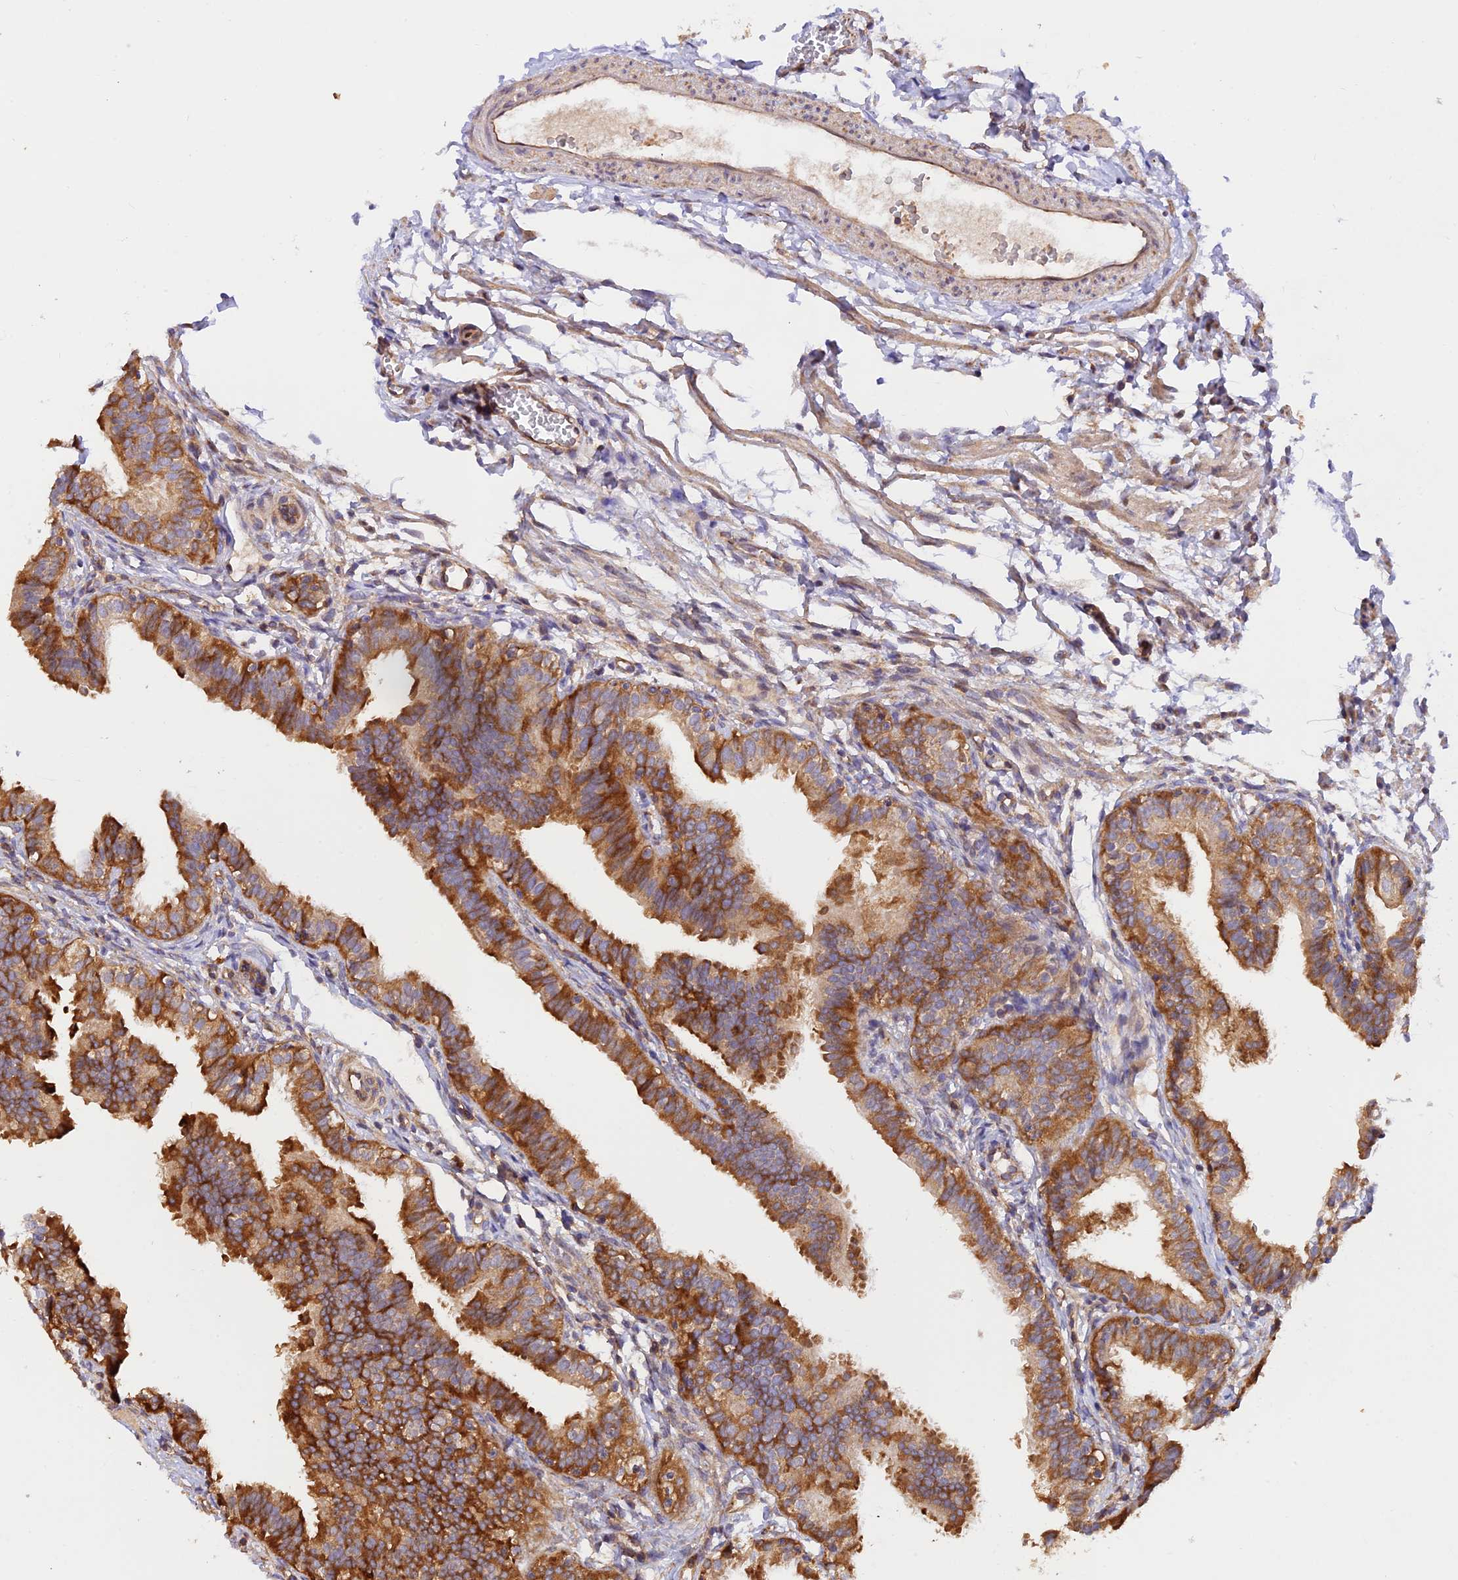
{"staining": {"intensity": "strong", "quantity": ">75%", "location": "cytoplasmic/membranous"}, "tissue": "fallopian tube", "cell_type": "Glandular cells", "image_type": "normal", "snomed": [{"axis": "morphology", "description": "Normal tissue, NOS"}, {"axis": "topography", "description": "Fallopian tube"}], "caption": "Protein expression analysis of unremarkable human fallopian tube reveals strong cytoplasmic/membranous staining in about >75% of glandular cells. Using DAB (3,3'-diaminobenzidine) (brown) and hematoxylin (blue) stains, captured at high magnification using brightfield microscopy.", "gene": "RPL5", "patient": {"sex": "female", "age": 35}}